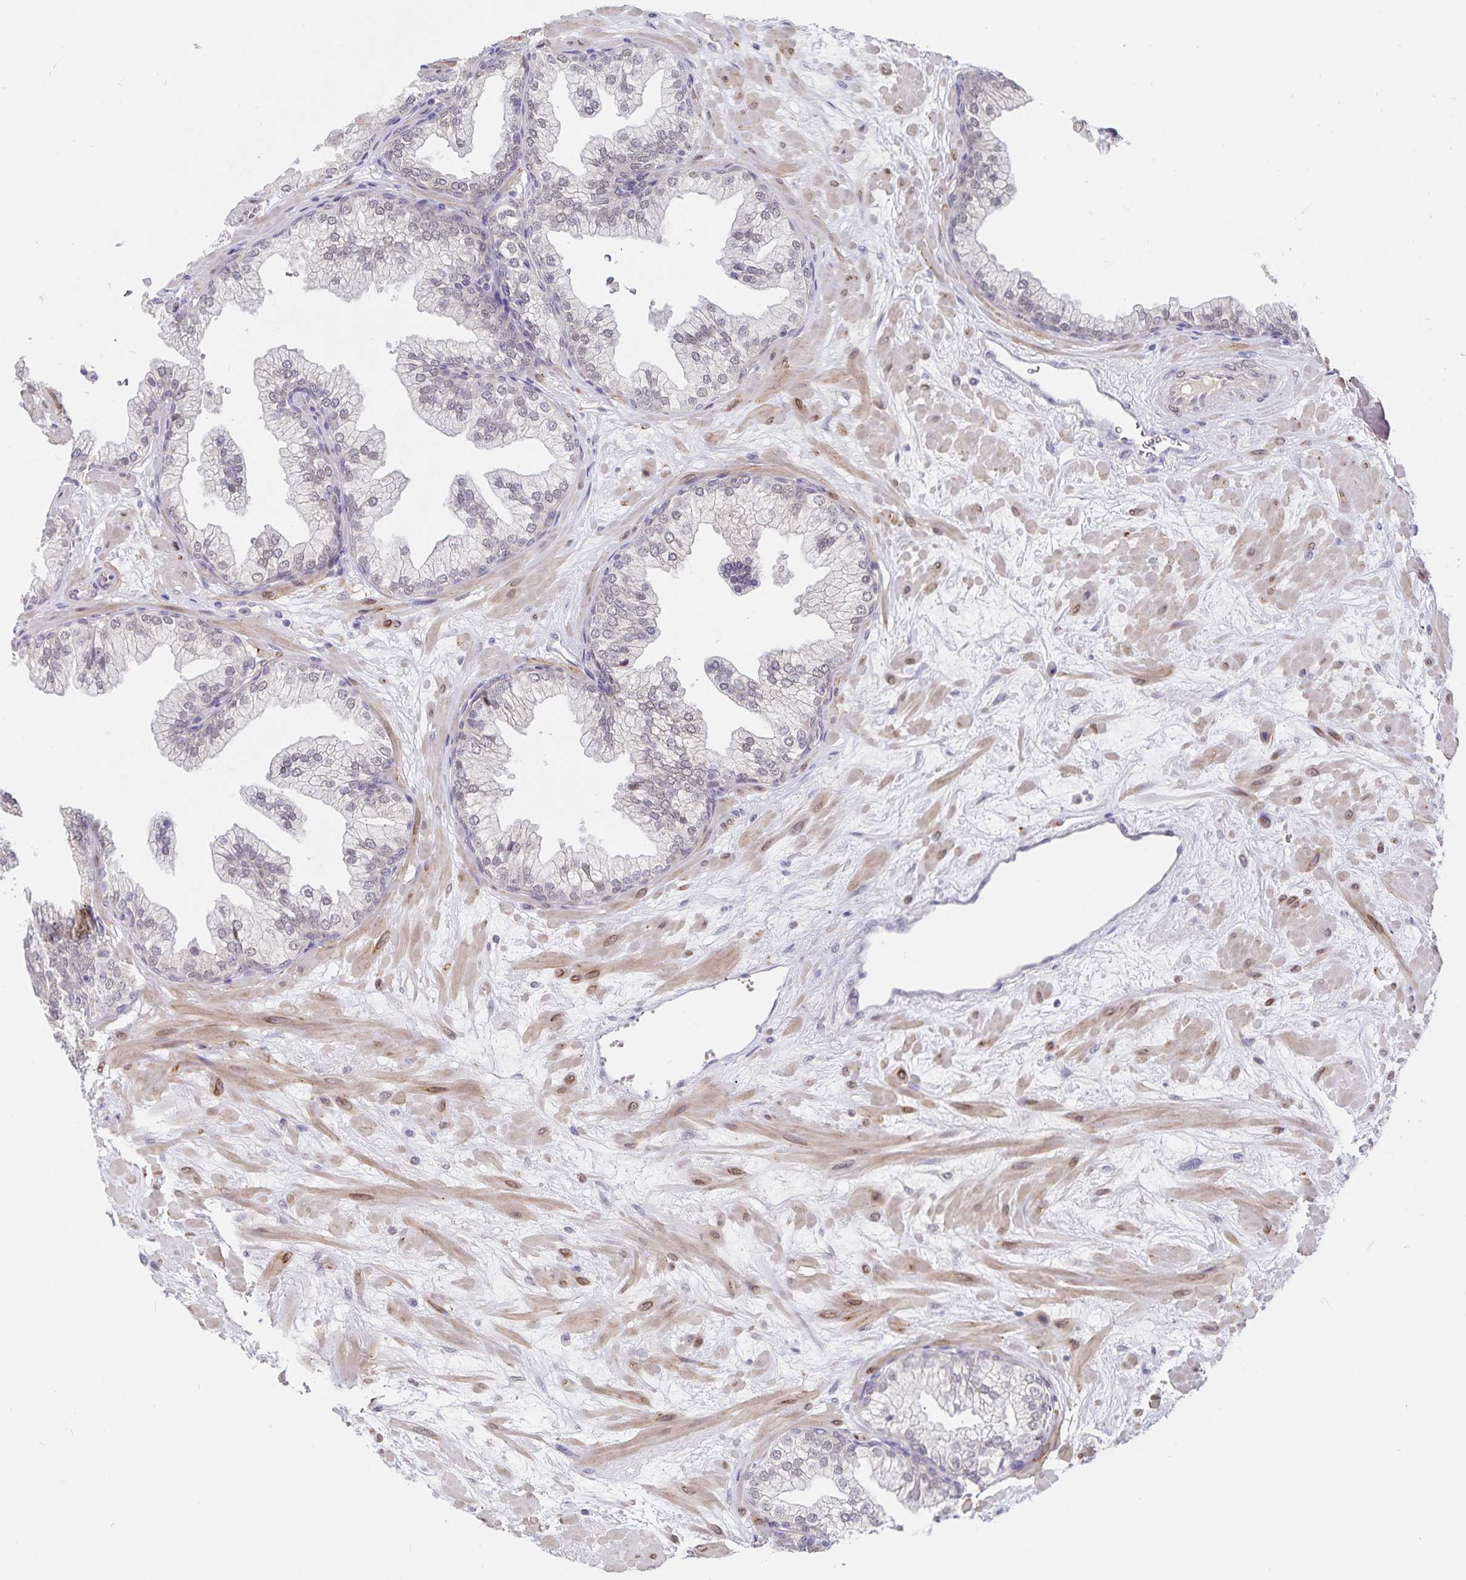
{"staining": {"intensity": "negative", "quantity": "none", "location": "none"}, "tissue": "prostate", "cell_type": "Glandular cells", "image_type": "normal", "snomed": [{"axis": "morphology", "description": "Normal tissue, NOS"}, {"axis": "topography", "description": "Prostate"}, {"axis": "topography", "description": "Peripheral nerve tissue"}], "caption": "There is no significant staining in glandular cells of prostate. (DAB (3,3'-diaminobenzidine) IHC visualized using brightfield microscopy, high magnification).", "gene": "ATP2A2", "patient": {"sex": "male", "age": 61}}